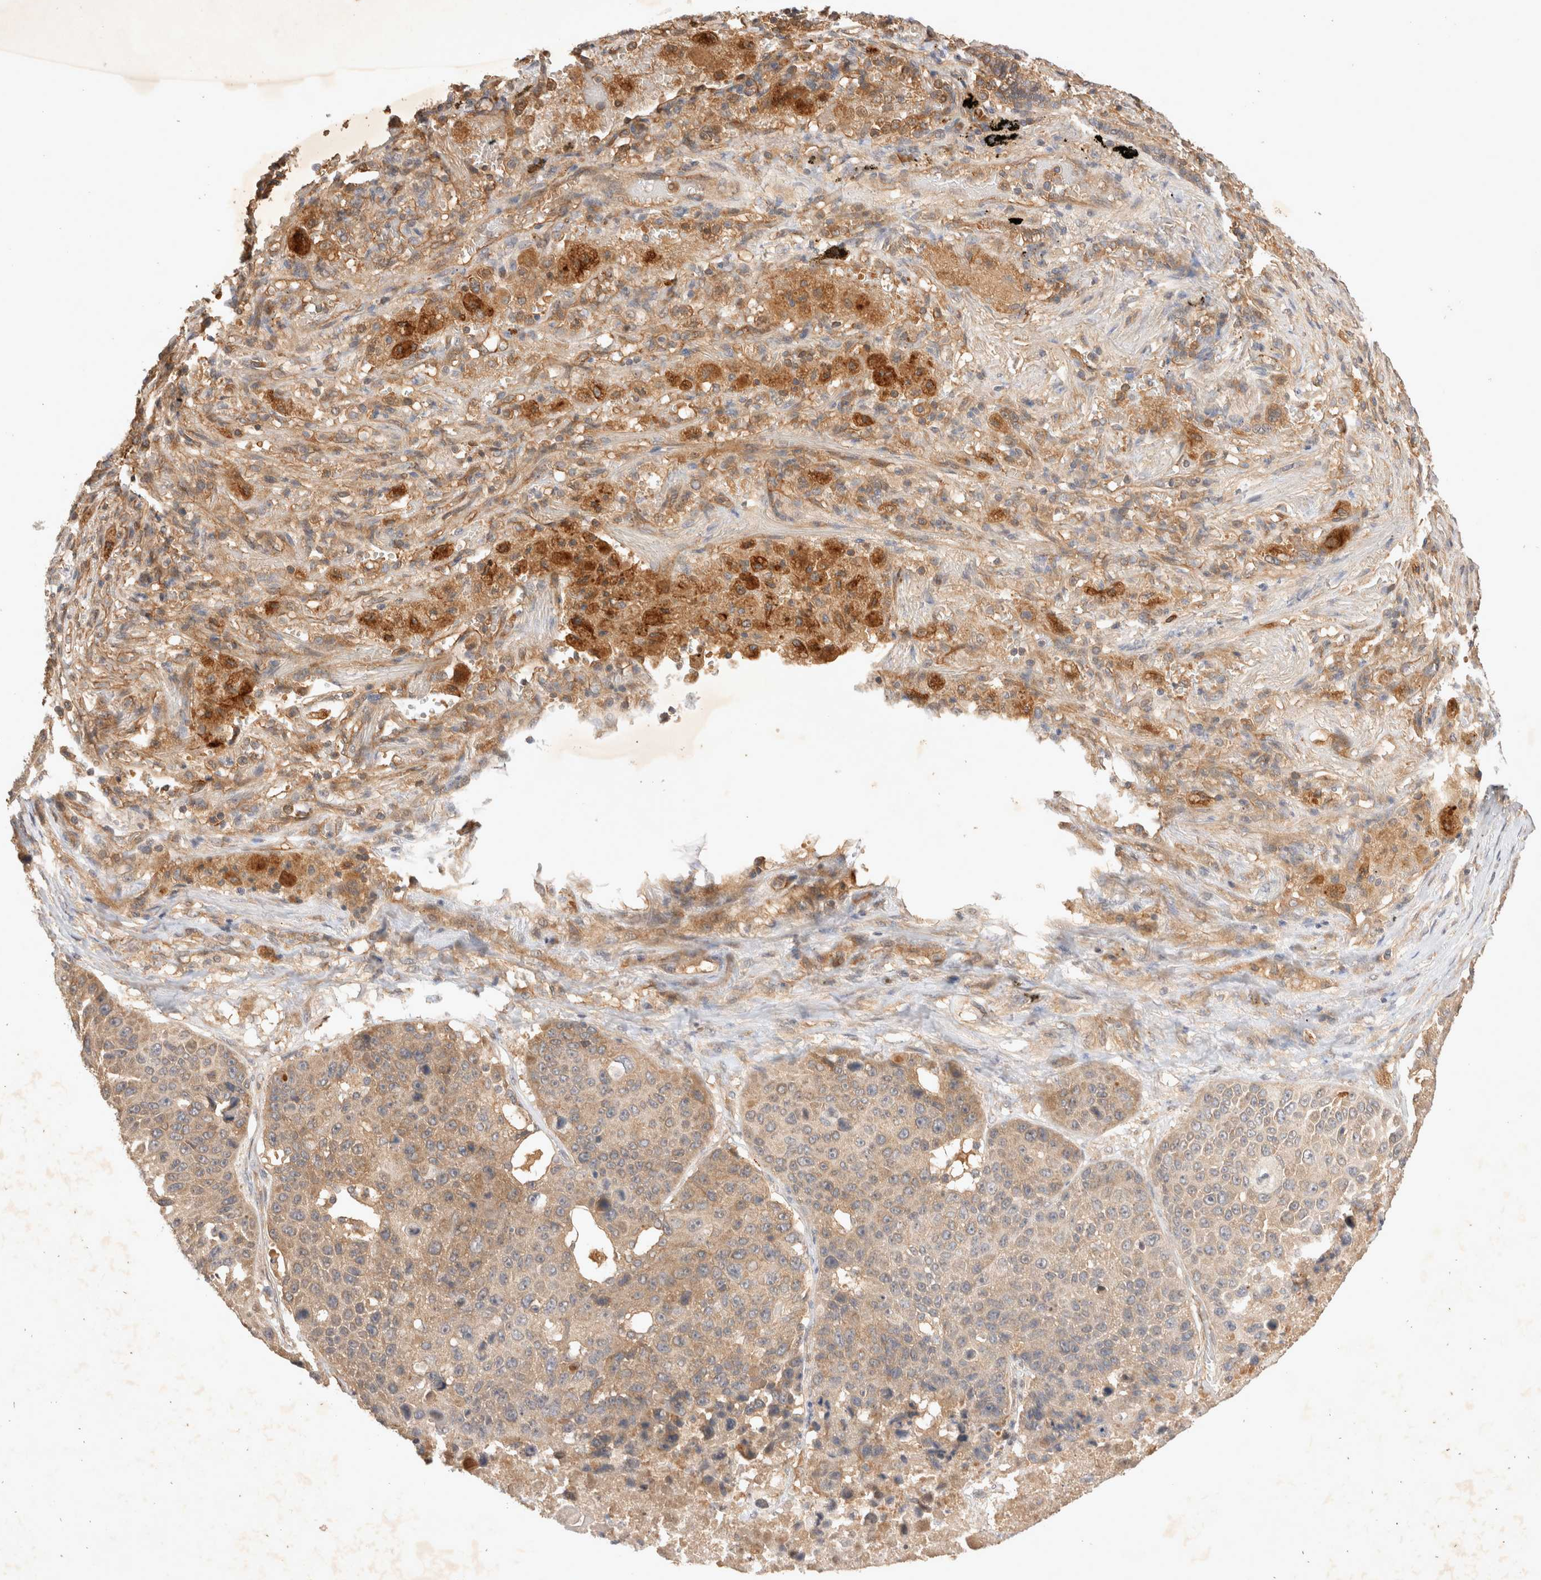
{"staining": {"intensity": "weak", "quantity": ">75%", "location": "cytoplasmic/membranous"}, "tissue": "lung cancer", "cell_type": "Tumor cells", "image_type": "cancer", "snomed": [{"axis": "morphology", "description": "Squamous cell carcinoma, NOS"}, {"axis": "topography", "description": "Lung"}], "caption": "About >75% of tumor cells in squamous cell carcinoma (lung) demonstrate weak cytoplasmic/membranous protein expression as visualized by brown immunohistochemical staining.", "gene": "YES1", "patient": {"sex": "male", "age": 61}}